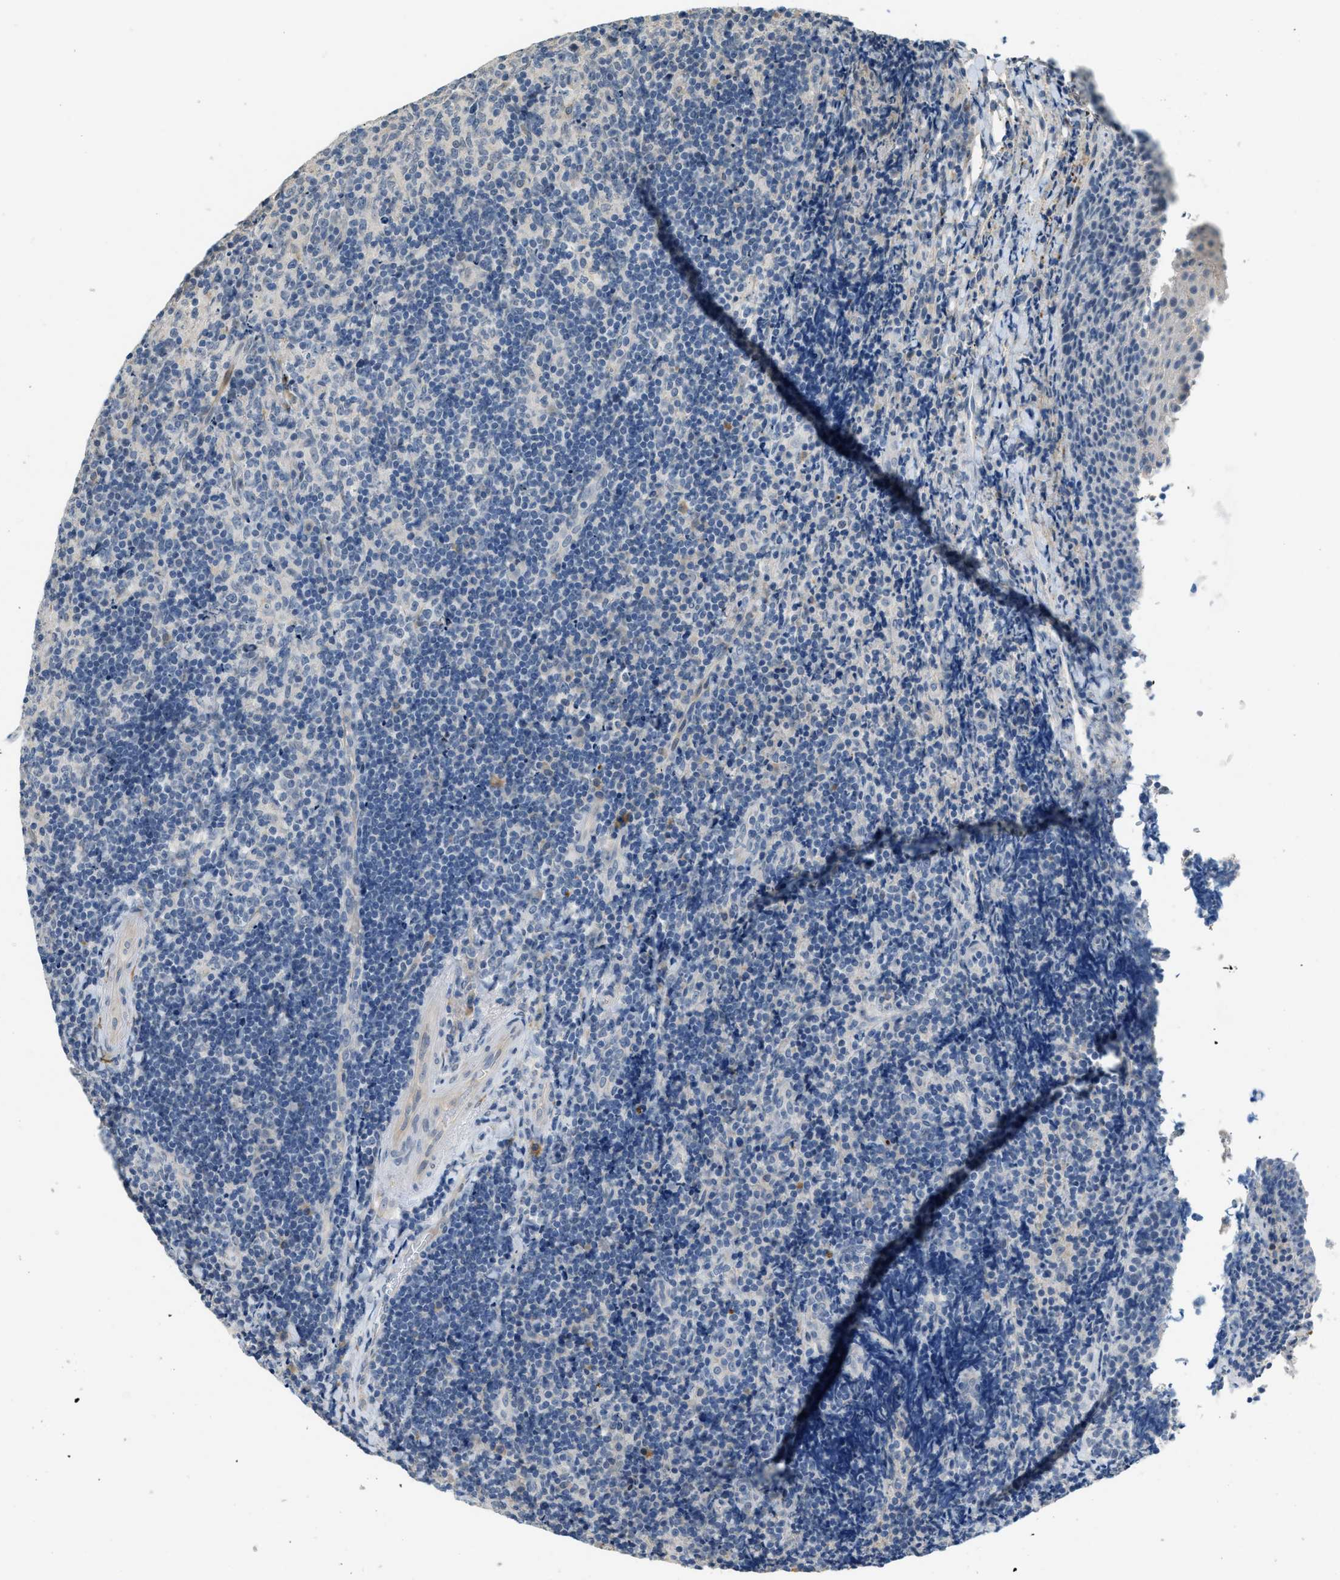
{"staining": {"intensity": "negative", "quantity": "none", "location": "none"}, "tissue": "lymphoma", "cell_type": "Tumor cells", "image_type": "cancer", "snomed": [{"axis": "morphology", "description": "Malignant lymphoma, non-Hodgkin's type, High grade"}, {"axis": "topography", "description": "Spleen"}, {"axis": "topography", "description": "Lymph node"}], "caption": "There is no significant staining in tumor cells of high-grade malignant lymphoma, non-Hodgkin's type.", "gene": "TMEM154", "patient": {"sex": "female", "age": 70}}